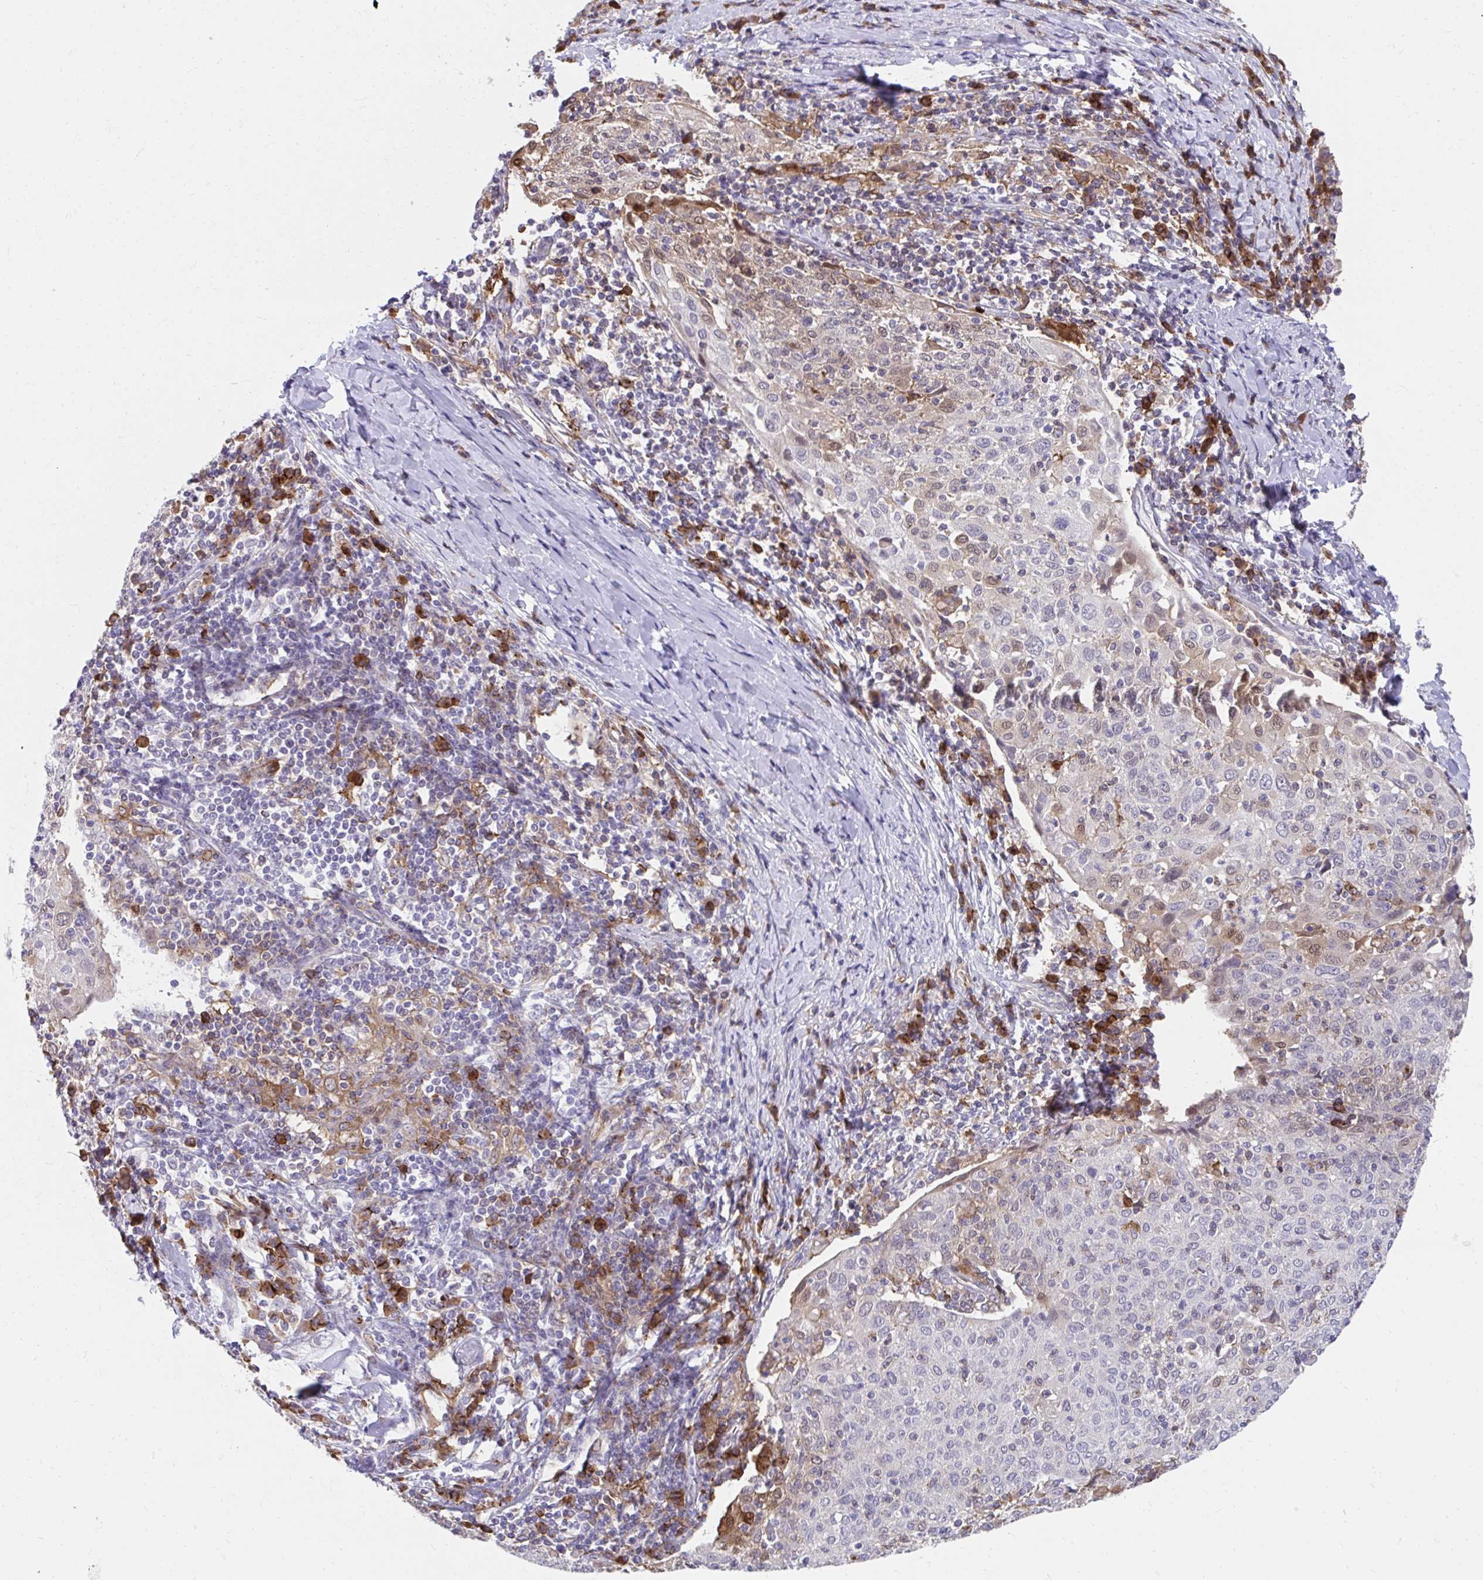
{"staining": {"intensity": "moderate", "quantity": "<25%", "location": "nuclear"}, "tissue": "cervical cancer", "cell_type": "Tumor cells", "image_type": "cancer", "snomed": [{"axis": "morphology", "description": "Squamous cell carcinoma, NOS"}, {"axis": "topography", "description": "Cervix"}], "caption": "Immunohistochemical staining of human squamous cell carcinoma (cervical) displays low levels of moderate nuclear protein positivity in approximately <25% of tumor cells. (IHC, brightfield microscopy, high magnification).", "gene": "SLAMF7", "patient": {"sex": "female", "age": 52}}